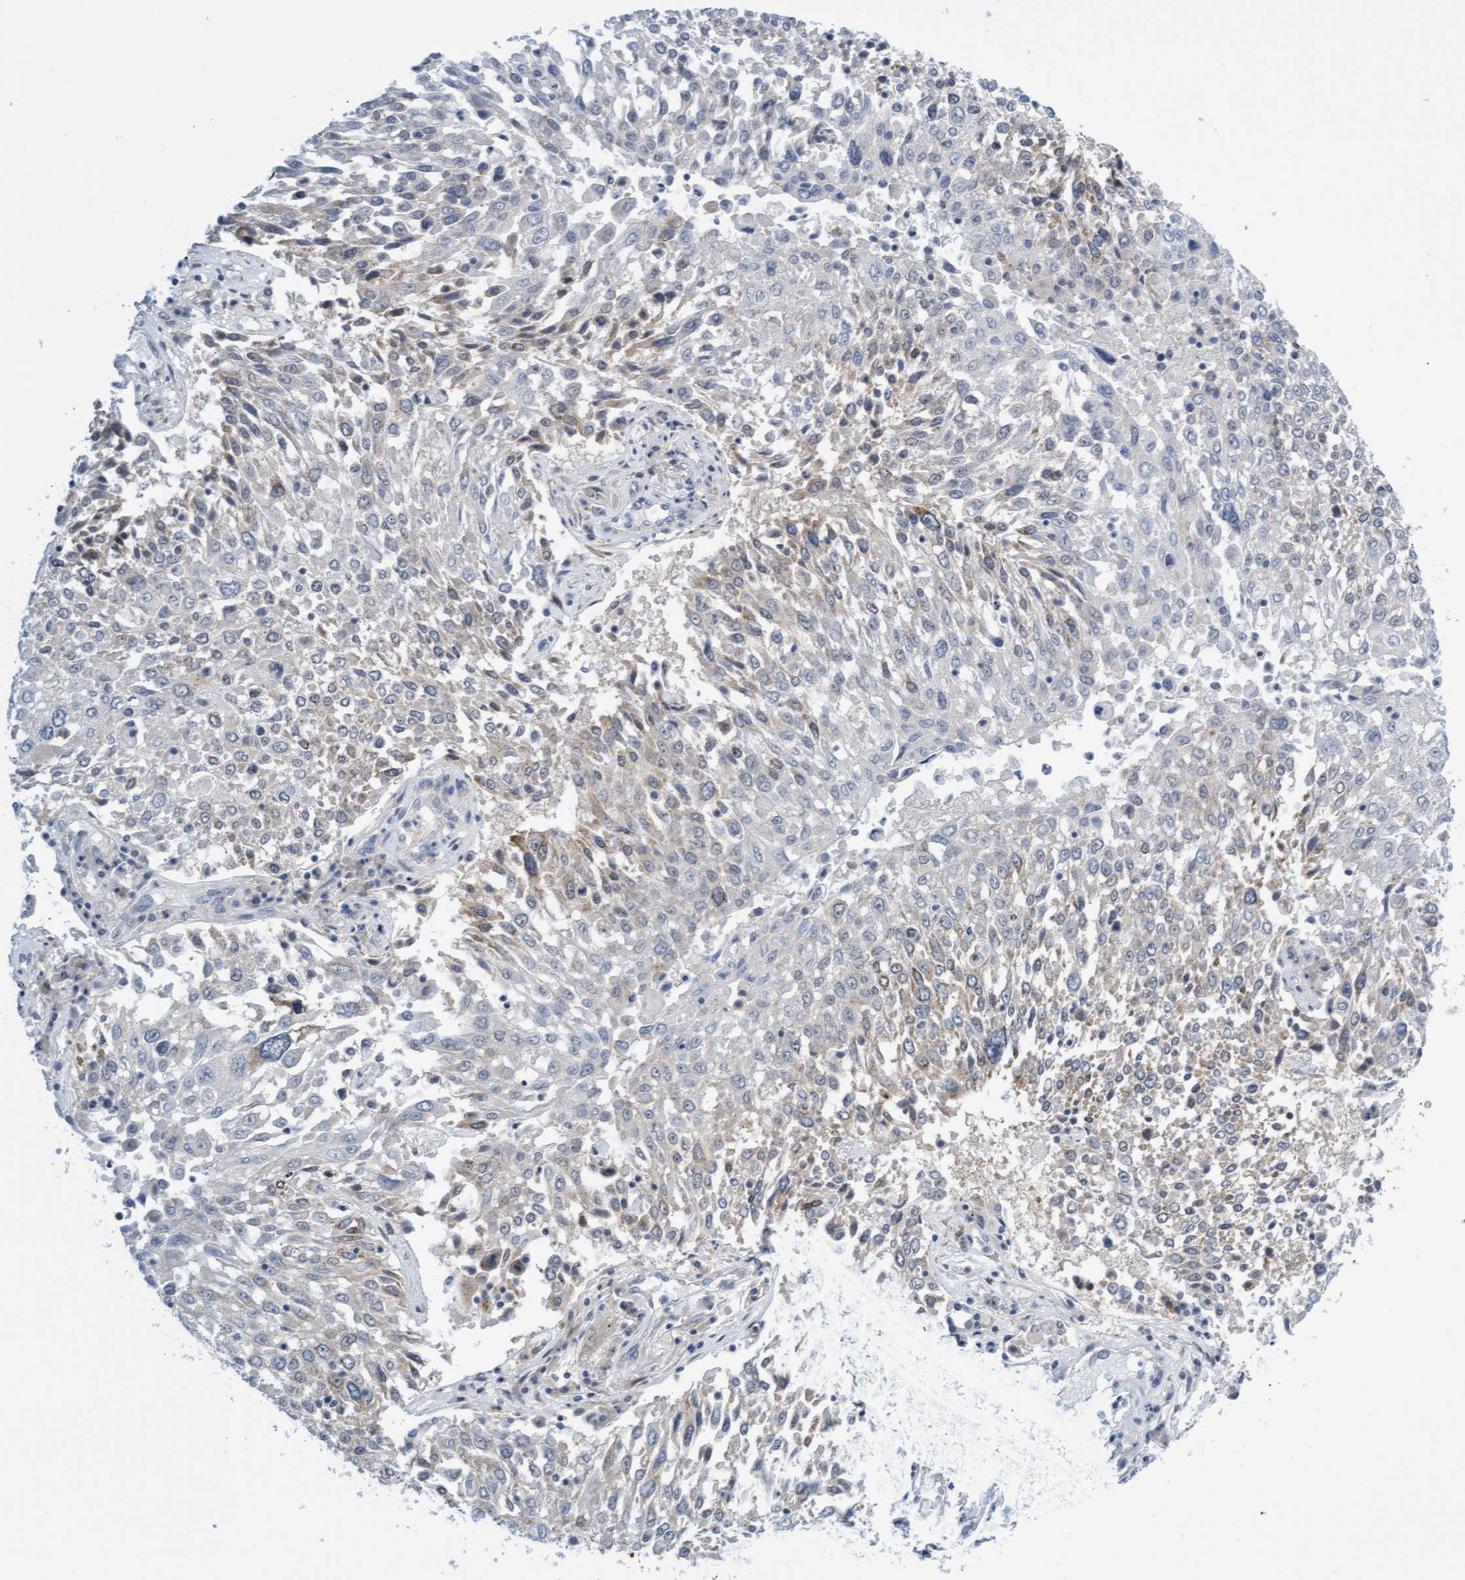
{"staining": {"intensity": "weak", "quantity": "<25%", "location": "cytoplasmic/membranous"}, "tissue": "lung cancer", "cell_type": "Tumor cells", "image_type": "cancer", "snomed": [{"axis": "morphology", "description": "Squamous cell carcinoma, NOS"}, {"axis": "topography", "description": "Lung"}], "caption": "Lung cancer (squamous cell carcinoma) stained for a protein using immunohistochemistry (IHC) displays no staining tumor cells.", "gene": "AMZ2", "patient": {"sex": "male", "age": 65}}